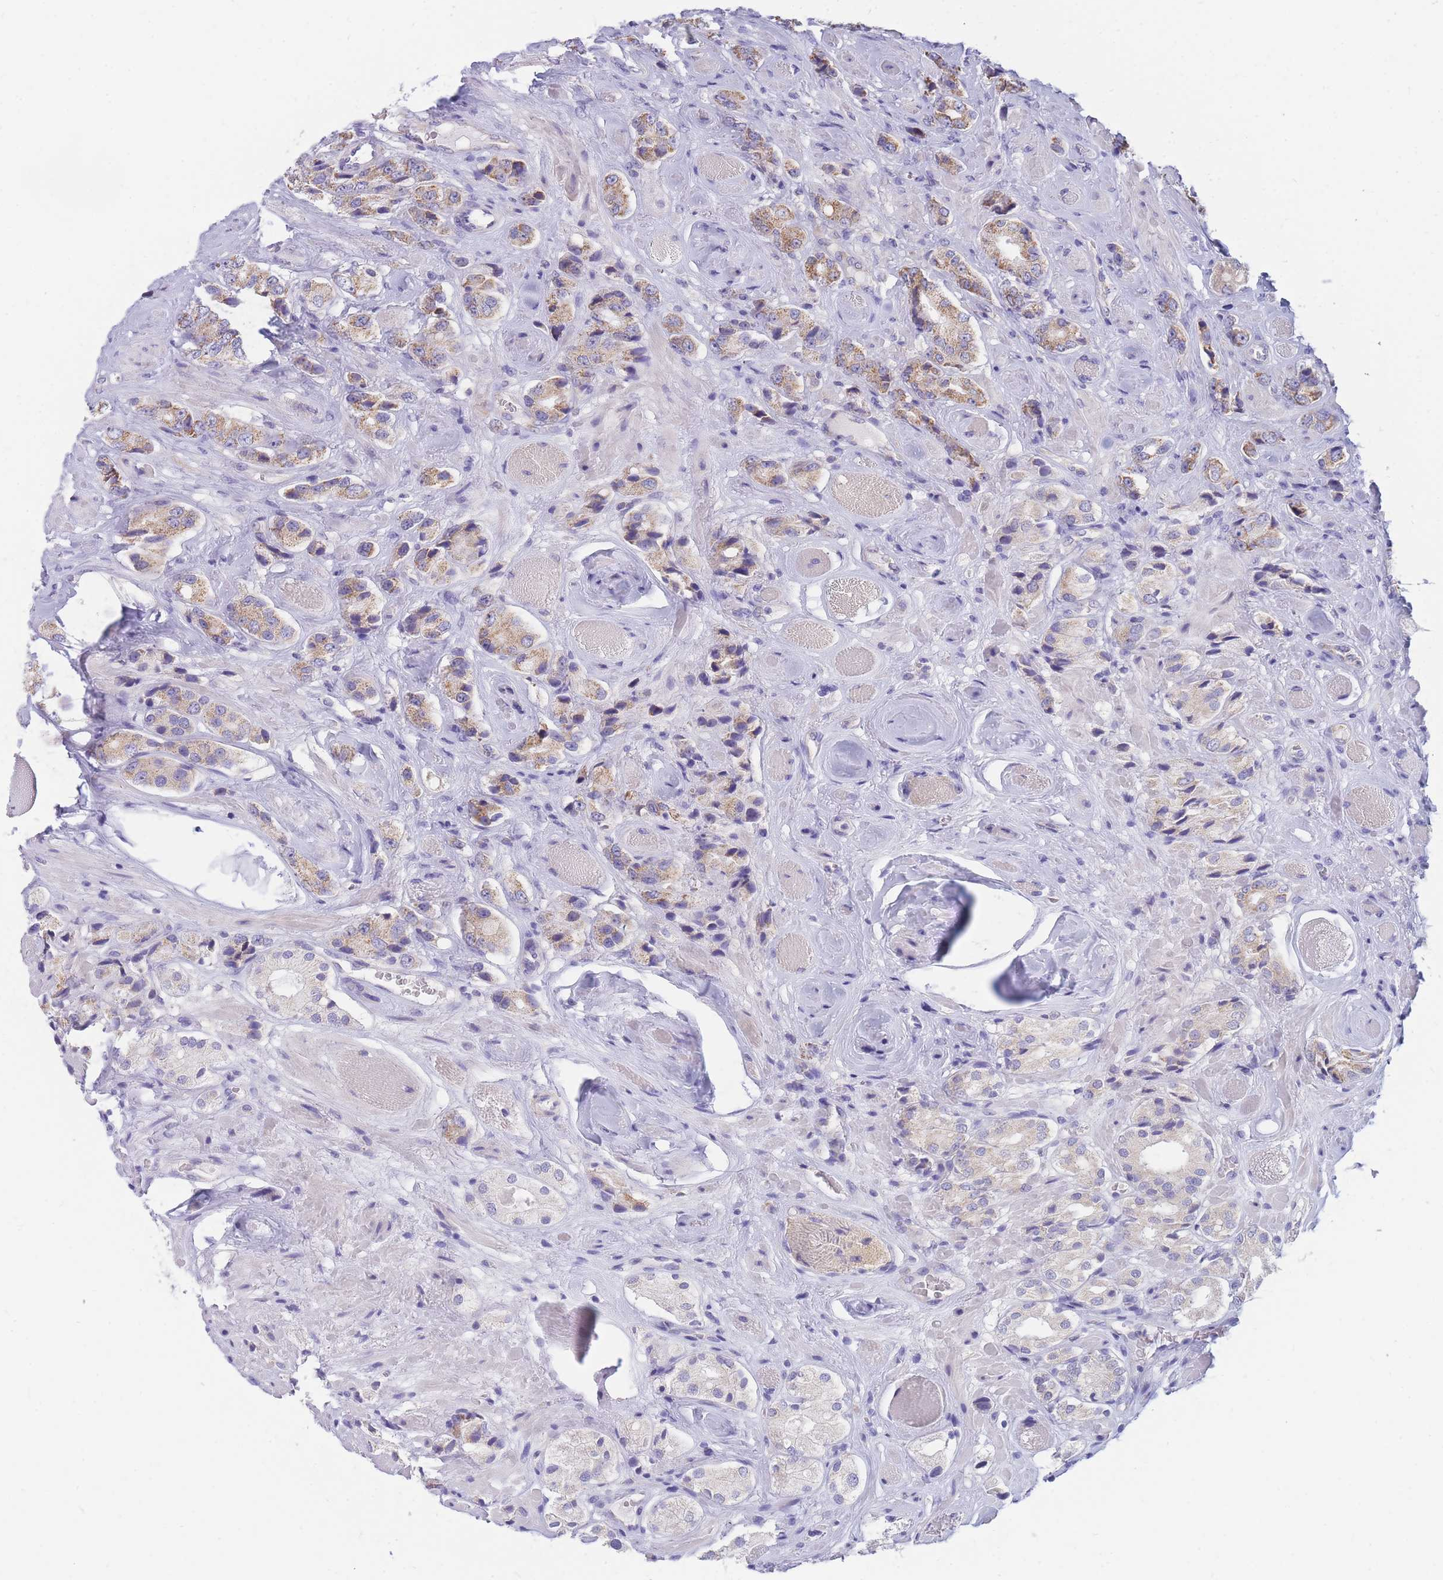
{"staining": {"intensity": "moderate", "quantity": "25%-75%", "location": "cytoplasmic/membranous"}, "tissue": "prostate cancer", "cell_type": "Tumor cells", "image_type": "cancer", "snomed": [{"axis": "morphology", "description": "Adenocarcinoma, High grade"}, {"axis": "topography", "description": "Prostate and seminal vesicle, NOS"}], "caption": "The histopathology image demonstrates immunohistochemical staining of high-grade adenocarcinoma (prostate). There is moderate cytoplasmic/membranous expression is present in approximately 25%-75% of tumor cells. (DAB IHC, brown staining for protein, blue staining for nuclei).", "gene": "DHRS11", "patient": {"sex": "male", "age": 64}}